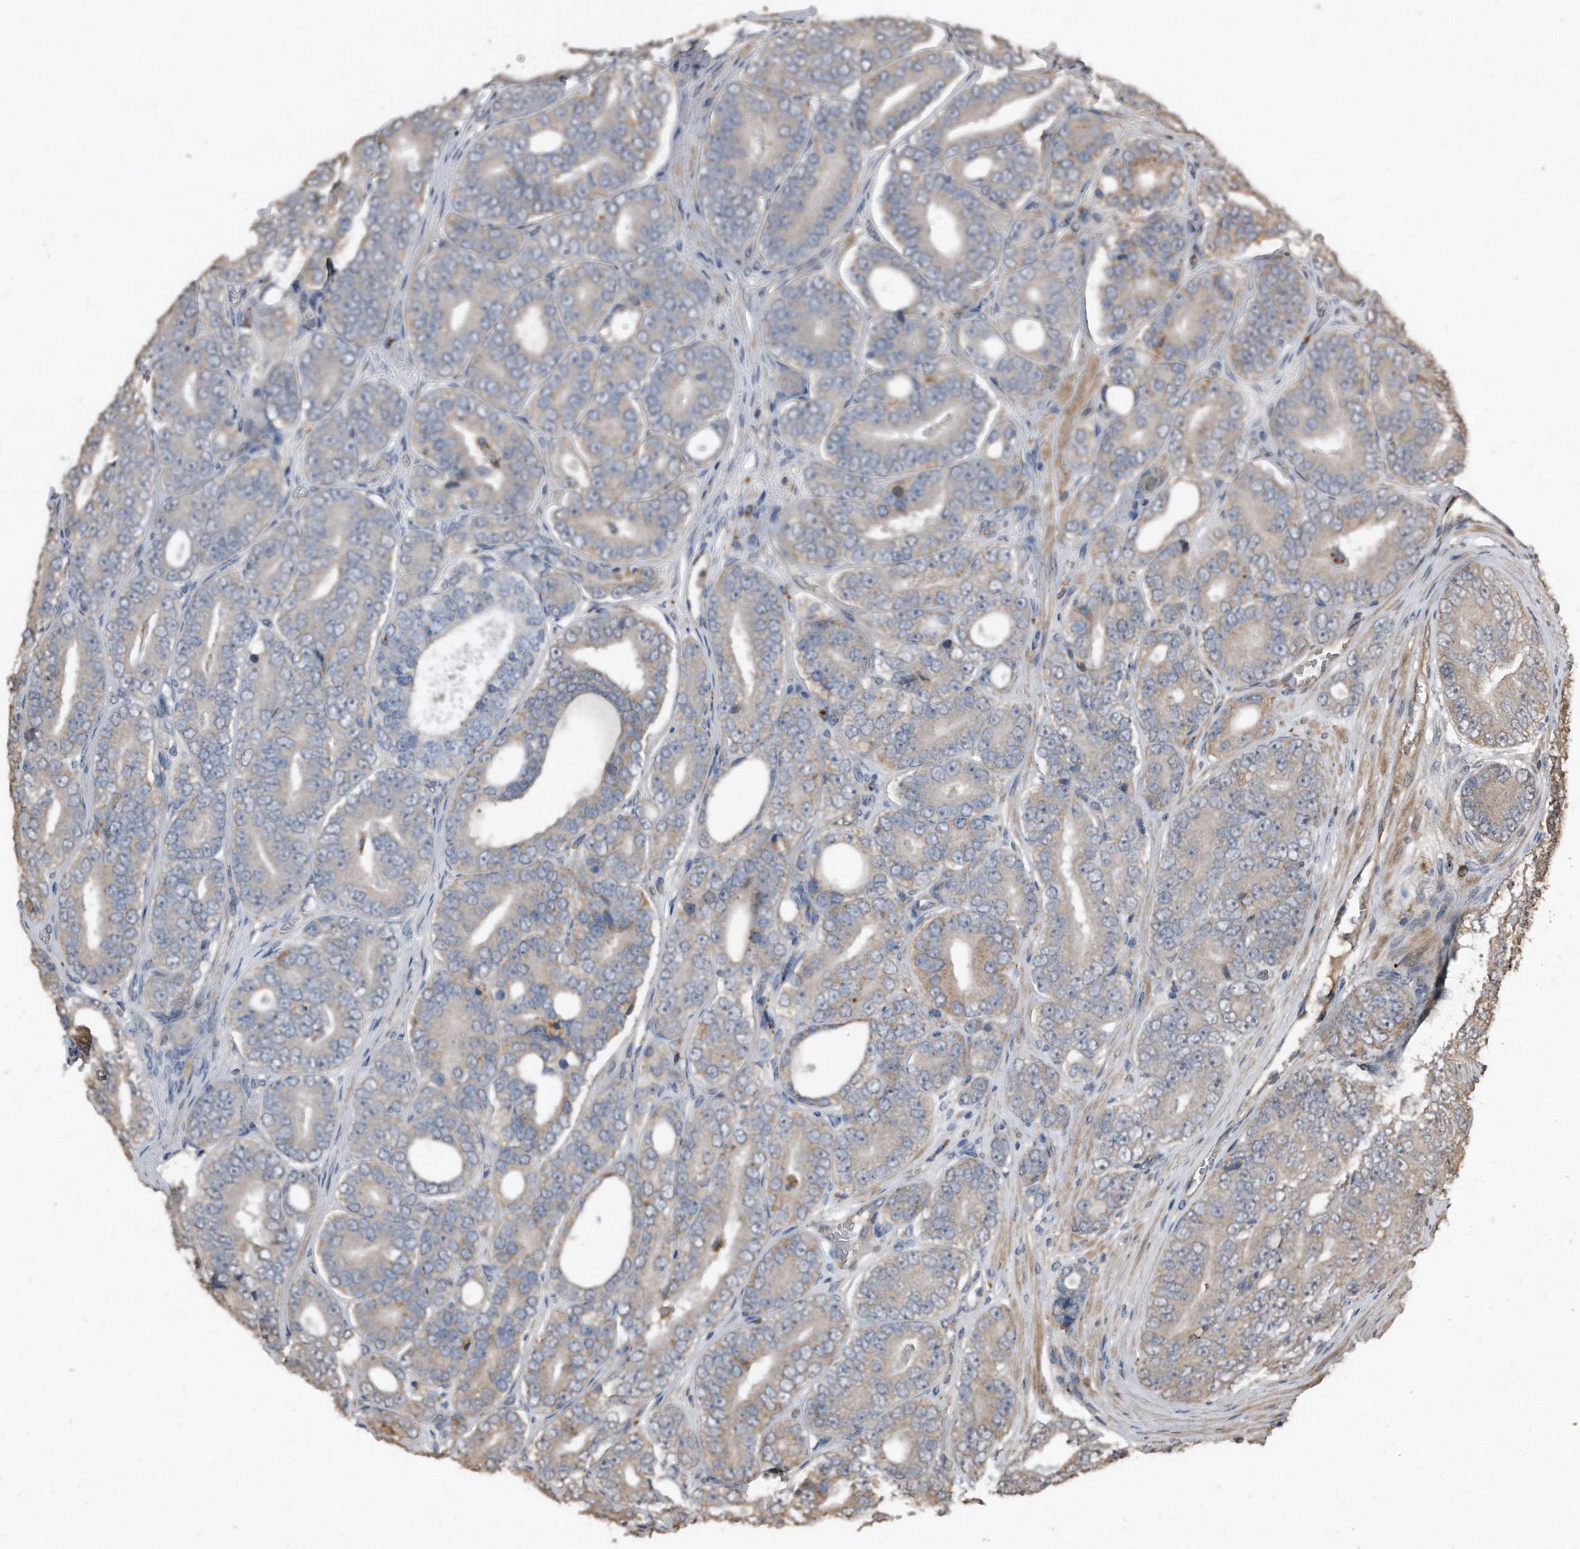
{"staining": {"intensity": "weak", "quantity": "<25%", "location": "cytoplasmic/membranous"}, "tissue": "prostate cancer", "cell_type": "Tumor cells", "image_type": "cancer", "snomed": [{"axis": "morphology", "description": "Adenocarcinoma, High grade"}, {"axis": "topography", "description": "Prostate"}], "caption": "Immunohistochemical staining of prostate cancer exhibits no significant staining in tumor cells. (DAB (3,3'-diaminobenzidine) immunohistochemistry, high magnification).", "gene": "ANKRD10", "patient": {"sex": "male", "age": 56}}